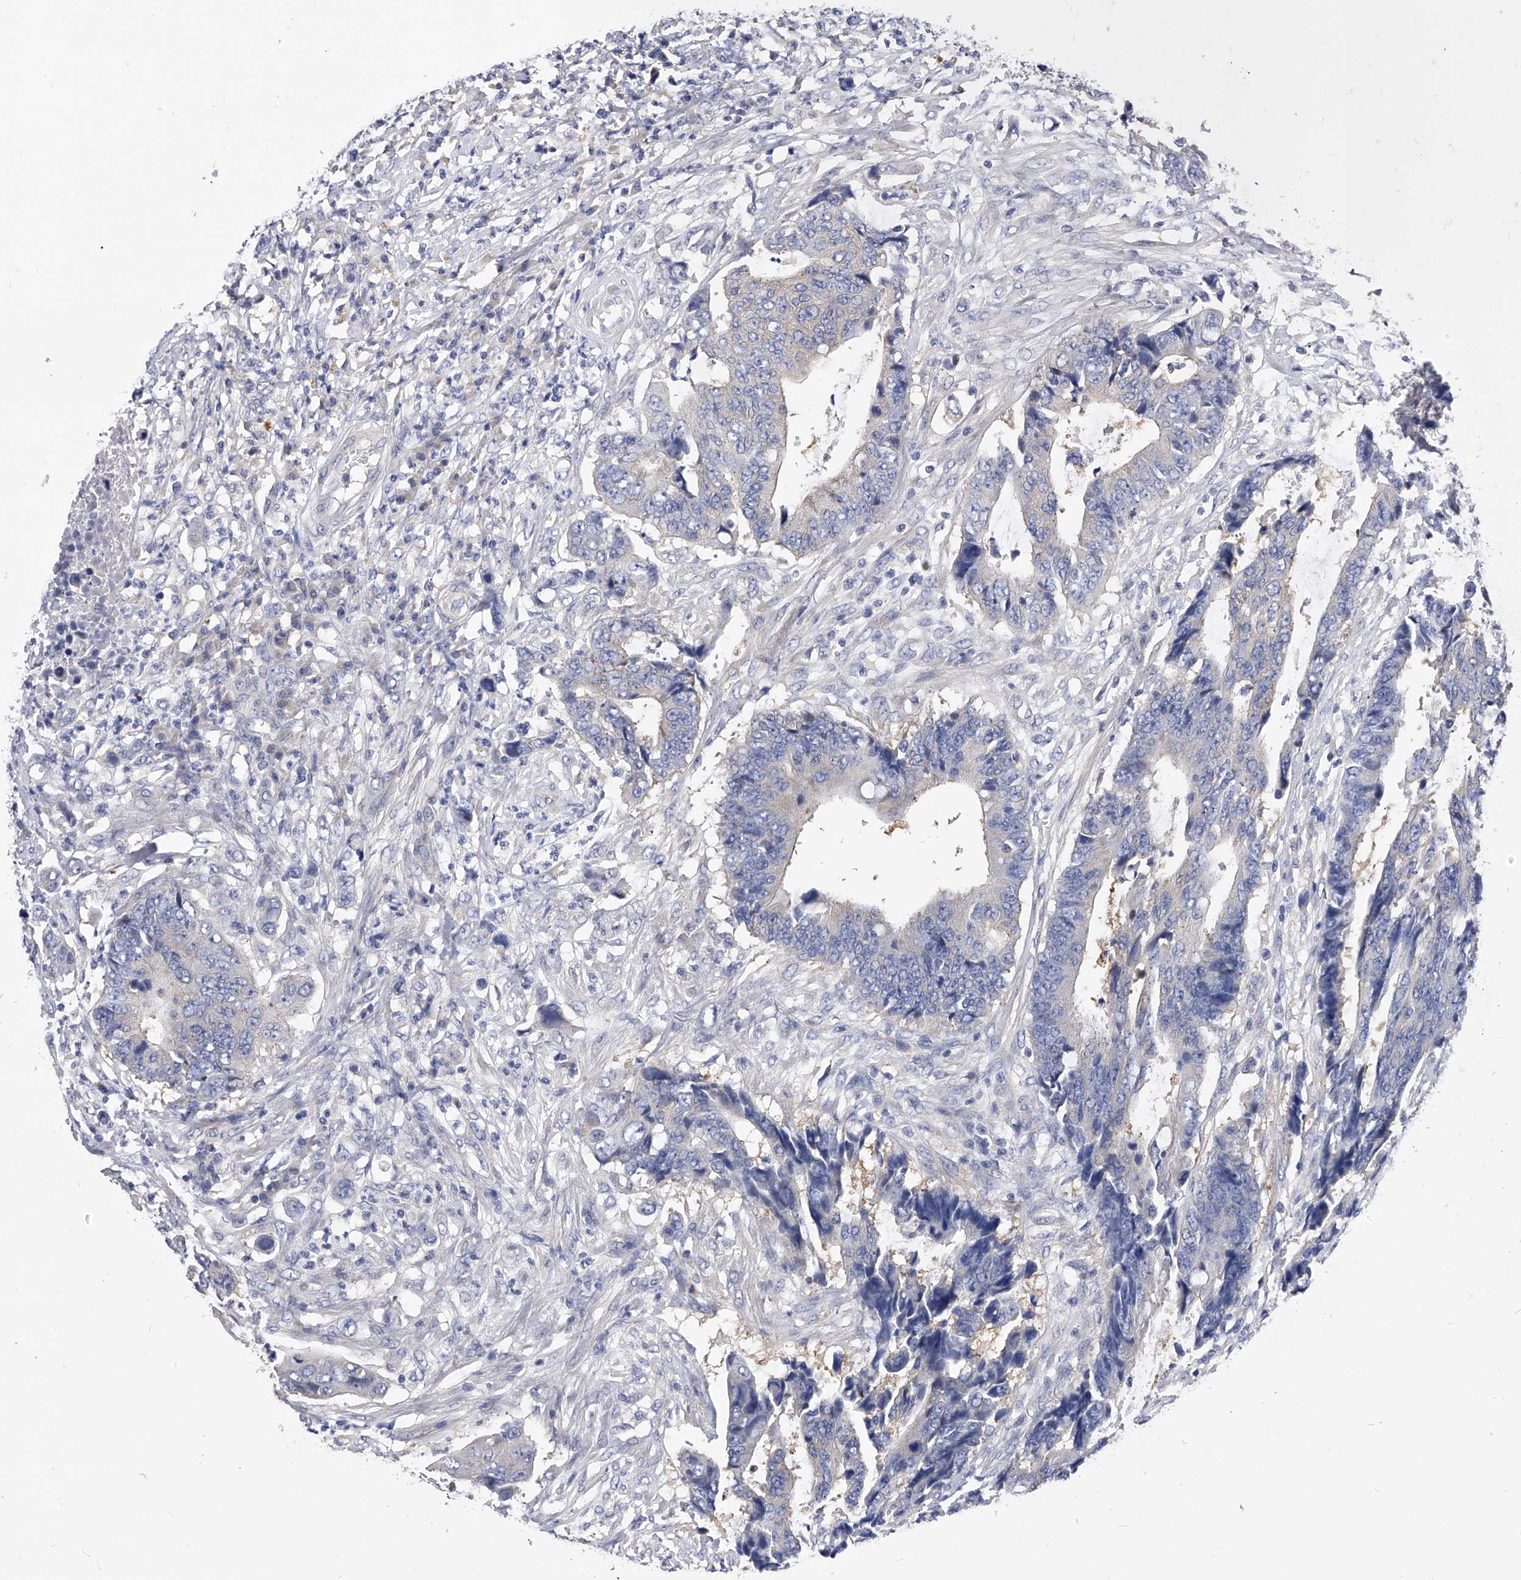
{"staining": {"intensity": "negative", "quantity": "none", "location": "none"}, "tissue": "colorectal cancer", "cell_type": "Tumor cells", "image_type": "cancer", "snomed": [{"axis": "morphology", "description": "Adenocarcinoma, NOS"}, {"axis": "topography", "description": "Rectum"}], "caption": "Immunohistochemistry histopathology image of colorectal cancer stained for a protein (brown), which shows no staining in tumor cells. Nuclei are stained in blue.", "gene": "PPP5C", "patient": {"sex": "male", "age": 84}}